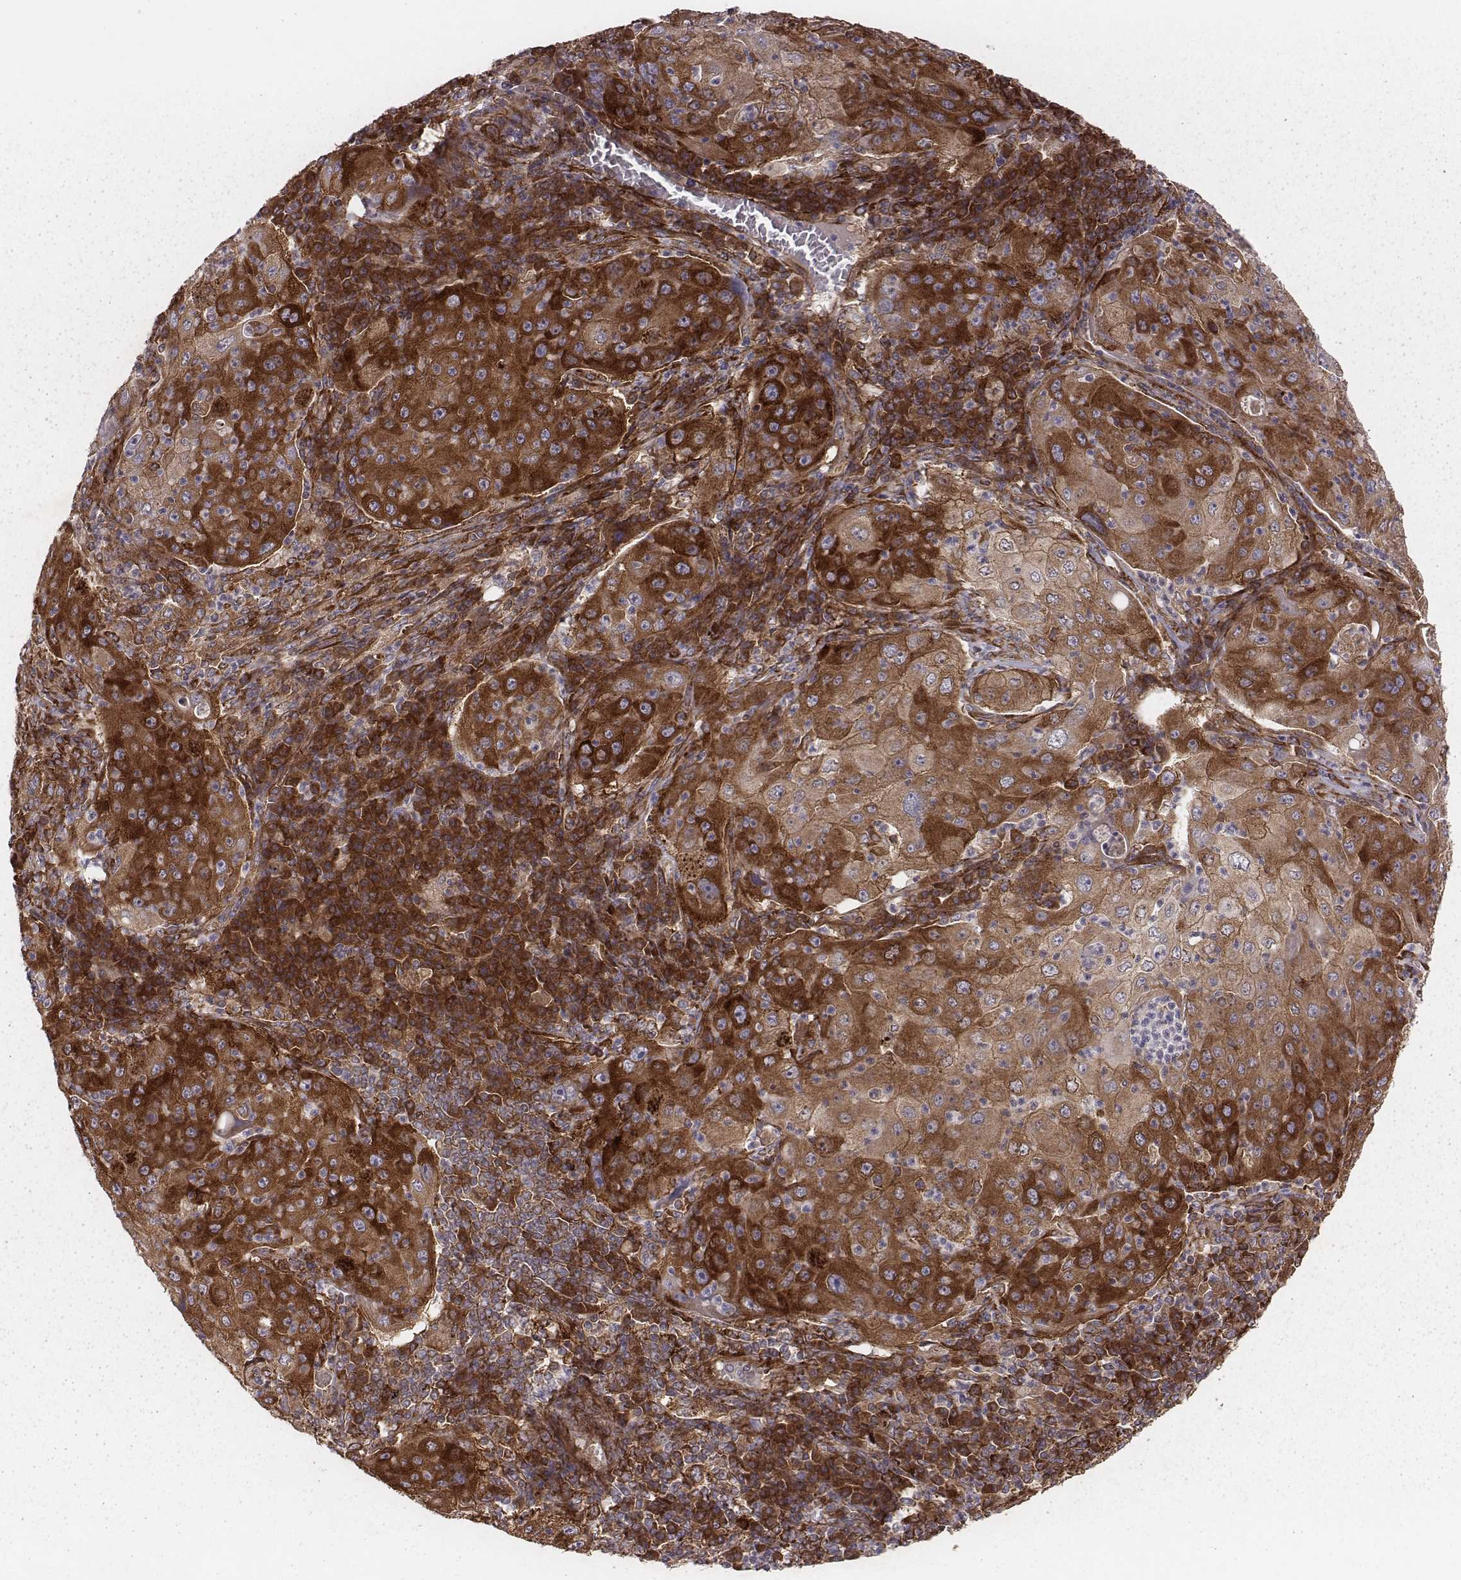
{"staining": {"intensity": "strong", "quantity": ">75%", "location": "cytoplasmic/membranous"}, "tissue": "lung cancer", "cell_type": "Tumor cells", "image_type": "cancer", "snomed": [{"axis": "morphology", "description": "Squamous cell carcinoma, NOS"}, {"axis": "topography", "description": "Lung"}], "caption": "There is high levels of strong cytoplasmic/membranous expression in tumor cells of lung cancer, as demonstrated by immunohistochemical staining (brown color).", "gene": "TXLNA", "patient": {"sex": "female", "age": 59}}